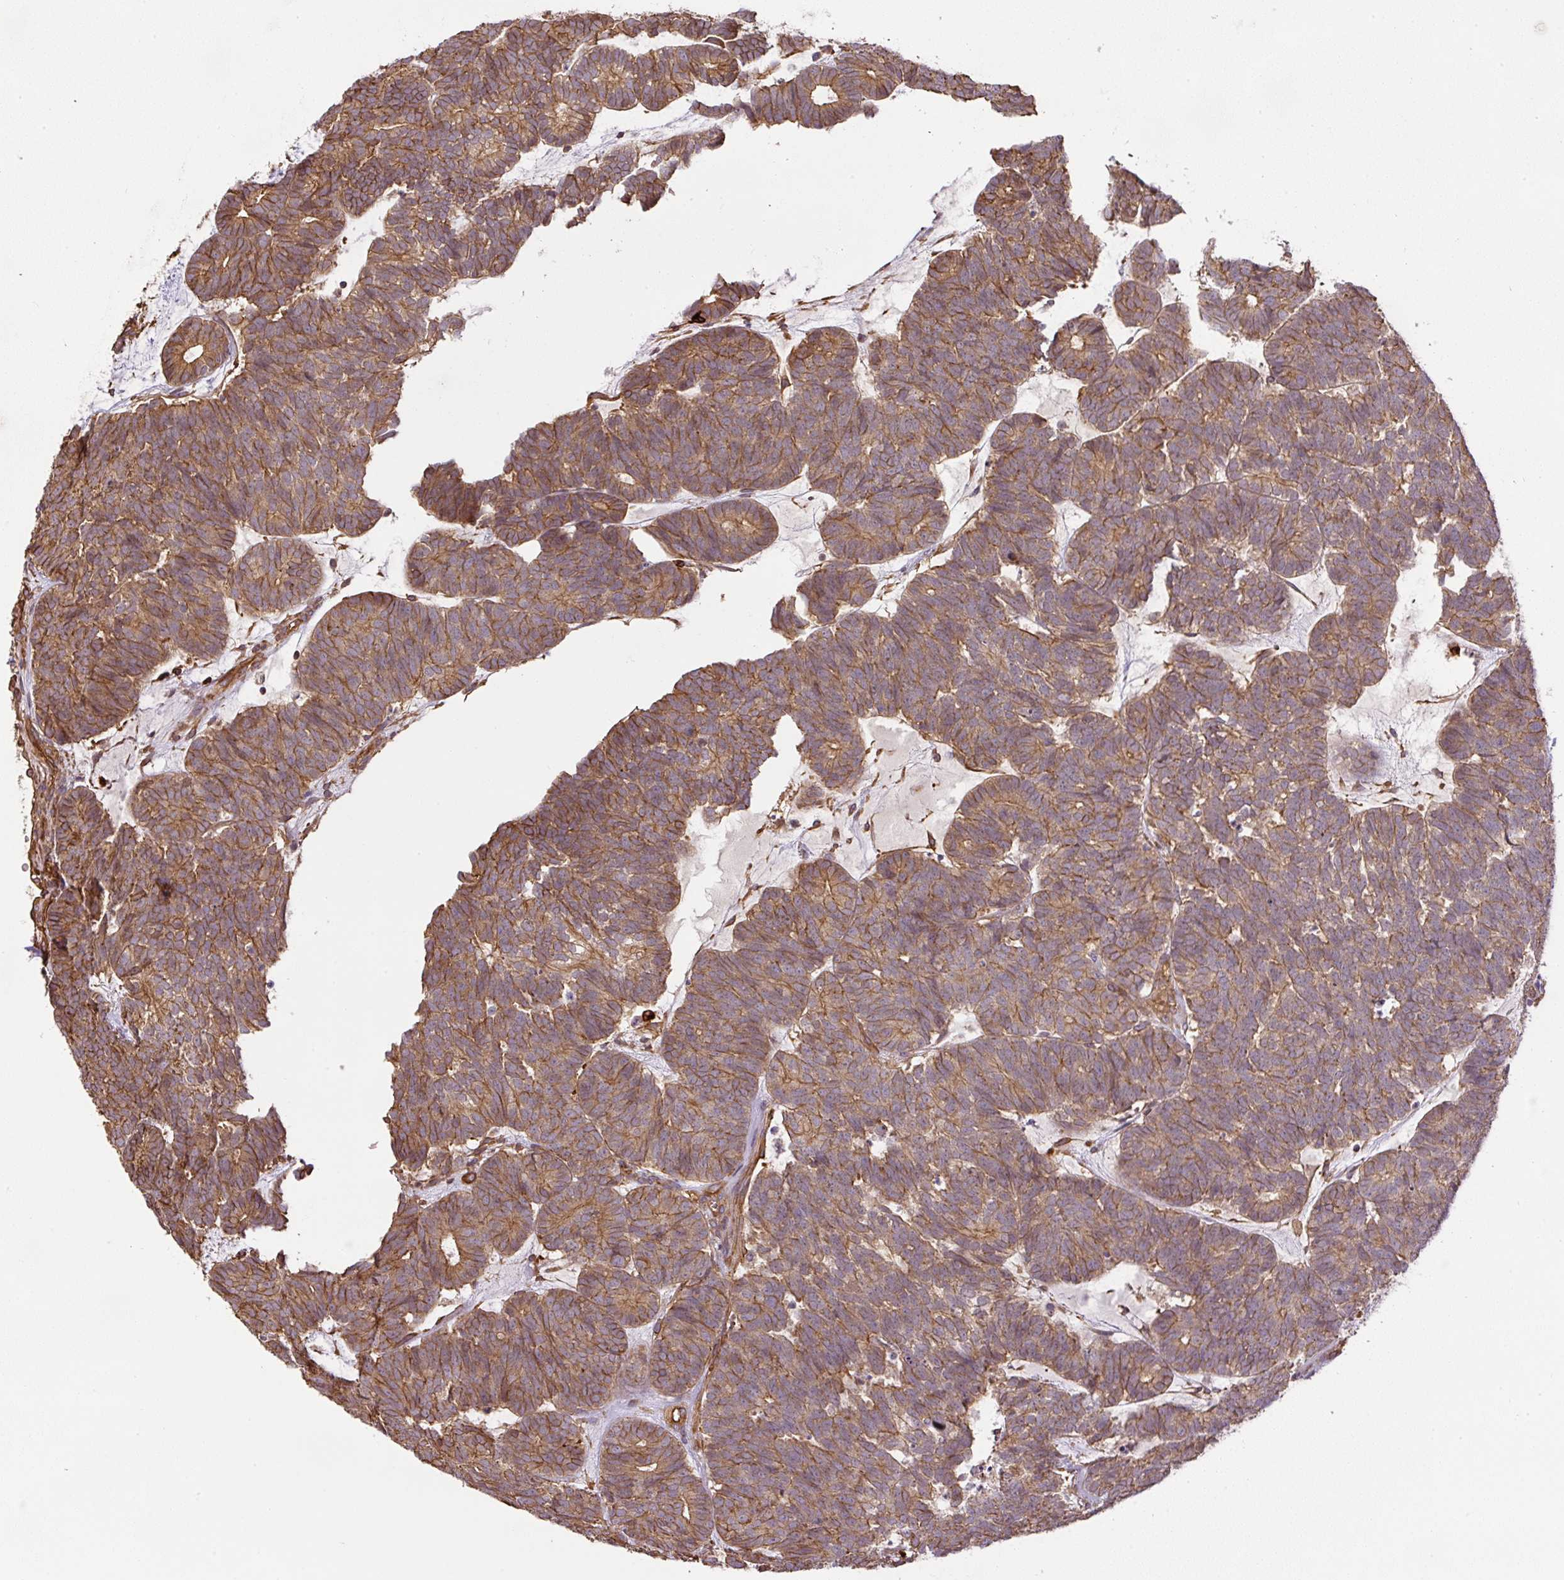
{"staining": {"intensity": "moderate", "quantity": ">75%", "location": "cytoplasmic/membranous"}, "tissue": "head and neck cancer", "cell_type": "Tumor cells", "image_type": "cancer", "snomed": [{"axis": "morphology", "description": "Adenocarcinoma, NOS"}, {"axis": "topography", "description": "Head-Neck"}], "caption": "There is medium levels of moderate cytoplasmic/membranous staining in tumor cells of adenocarcinoma (head and neck), as demonstrated by immunohistochemical staining (brown color).", "gene": "B3GALT5", "patient": {"sex": "female", "age": 81}}